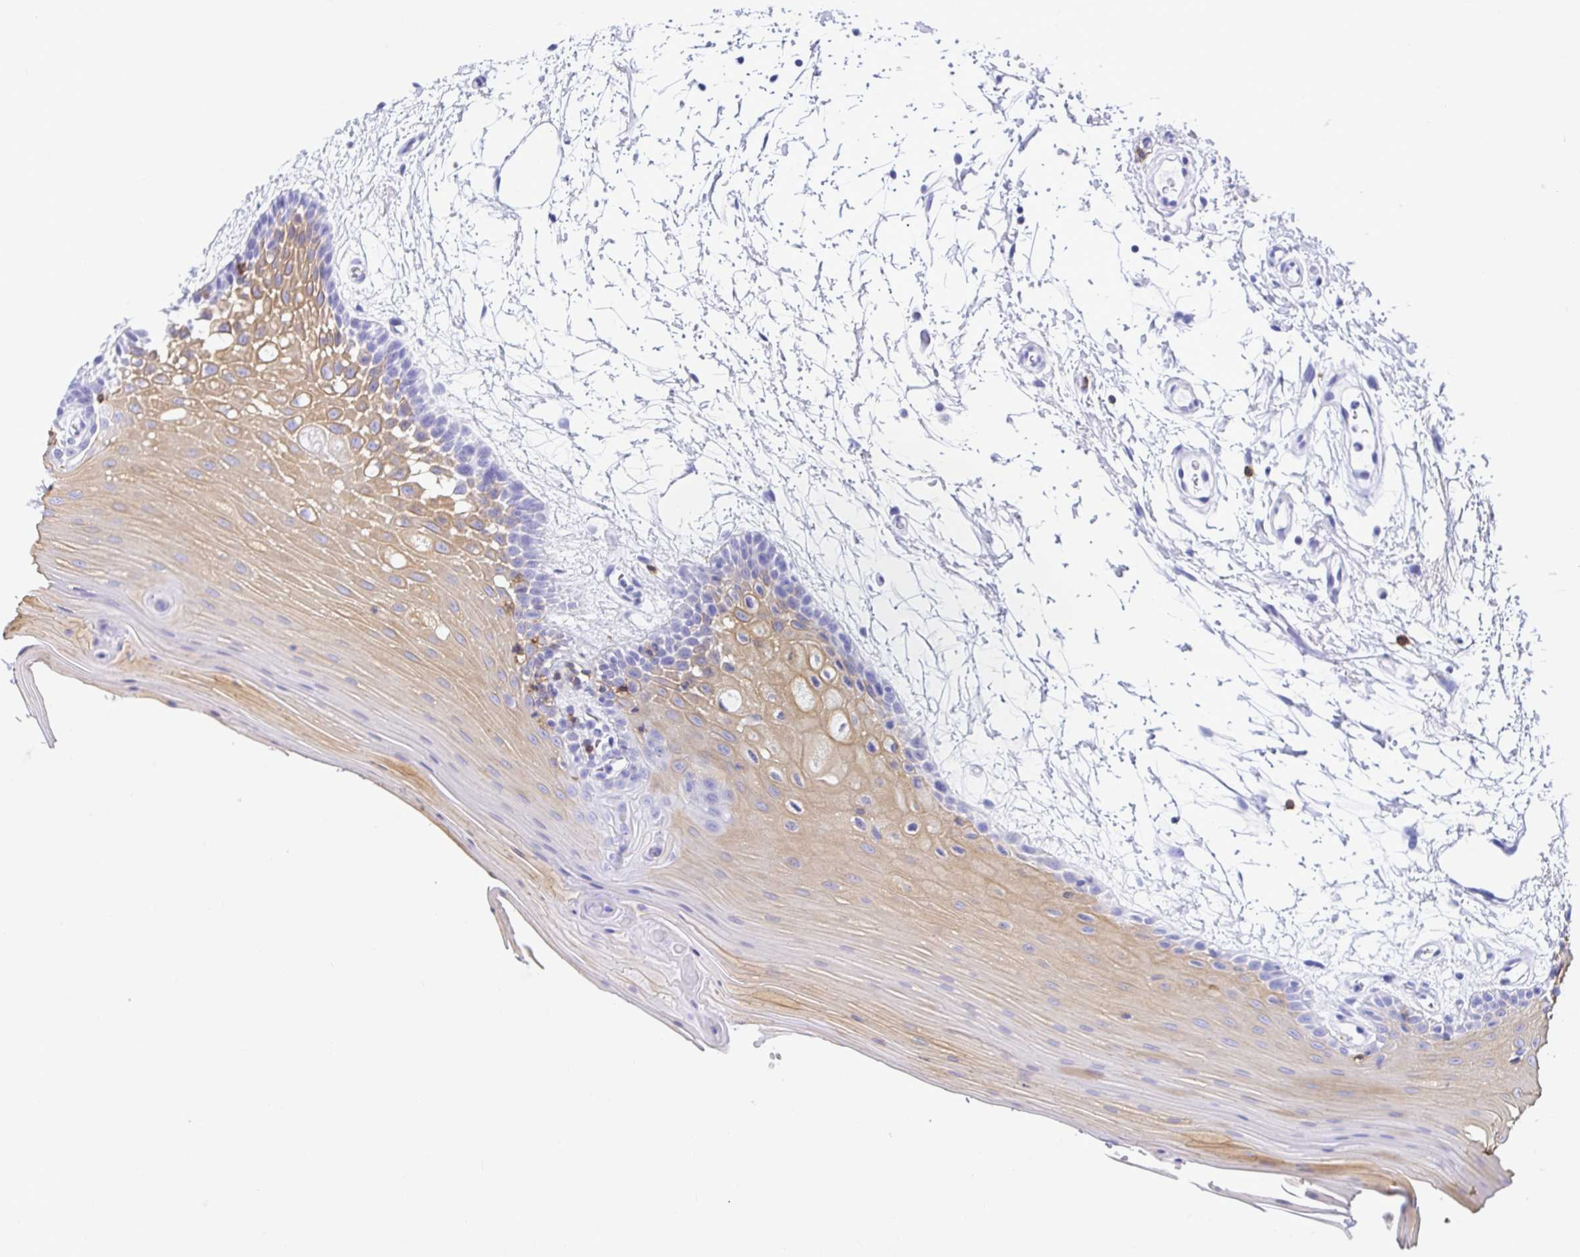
{"staining": {"intensity": "weak", "quantity": "<25%", "location": "cytoplasmic/membranous"}, "tissue": "oral mucosa", "cell_type": "Squamous epithelial cells", "image_type": "normal", "snomed": [{"axis": "morphology", "description": "Normal tissue, NOS"}, {"axis": "morphology", "description": "Squamous cell carcinoma, NOS"}, {"axis": "topography", "description": "Oral tissue"}, {"axis": "topography", "description": "Tounge, NOS"}, {"axis": "topography", "description": "Head-Neck"}], "caption": "Micrograph shows no significant protein expression in squamous epithelial cells of normal oral mucosa. The staining was performed using DAB to visualize the protein expression in brown, while the nuclei were stained in blue with hematoxylin (Magnification: 20x).", "gene": "CD5", "patient": {"sex": "male", "age": 62}}